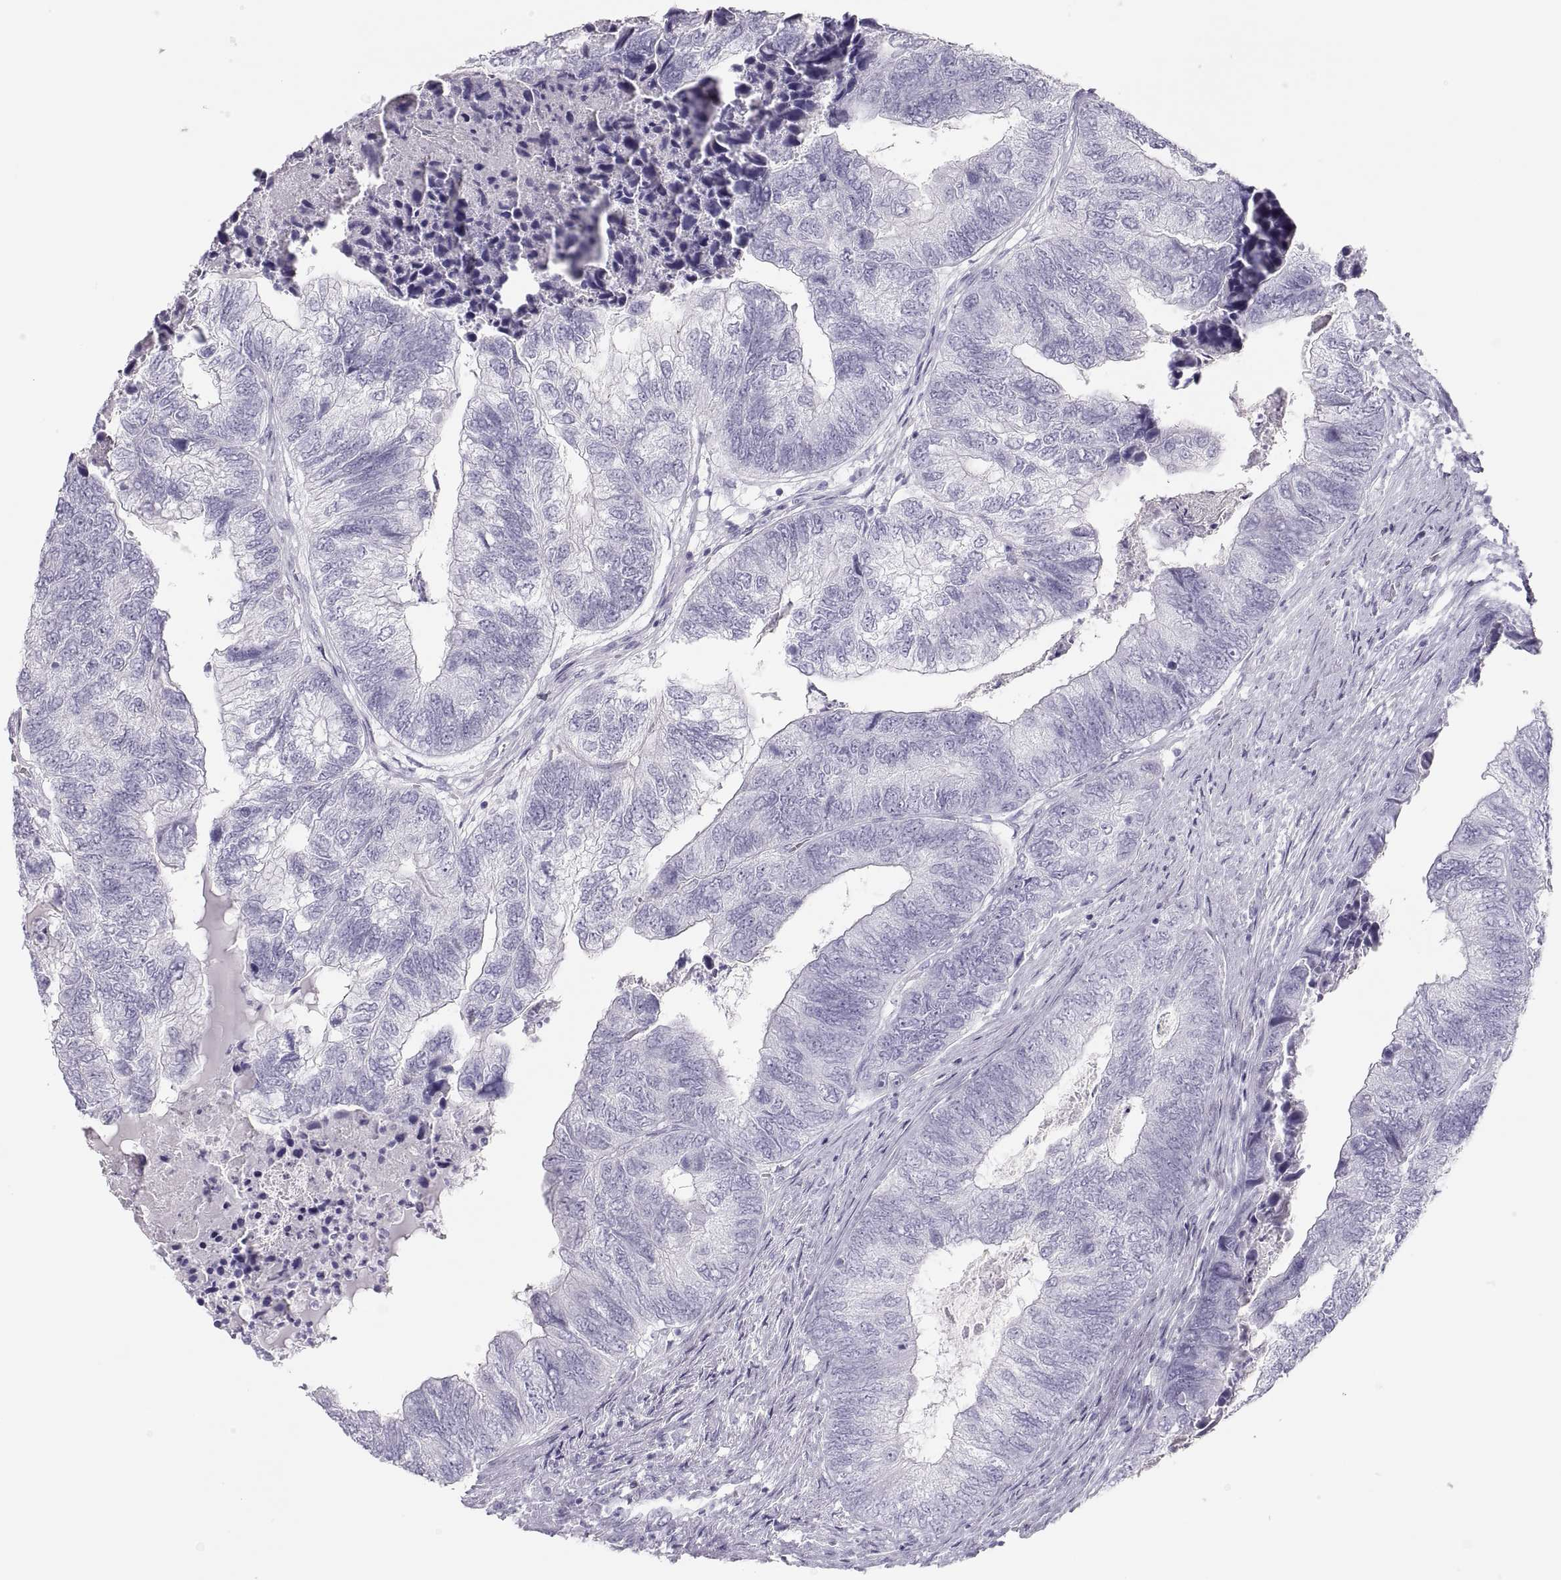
{"staining": {"intensity": "negative", "quantity": "none", "location": "none"}, "tissue": "colorectal cancer", "cell_type": "Tumor cells", "image_type": "cancer", "snomed": [{"axis": "morphology", "description": "Adenocarcinoma, NOS"}, {"axis": "topography", "description": "Colon"}], "caption": "Immunohistochemistry (IHC) photomicrograph of colorectal cancer (adenocarcinoma) stained for a protein (brown), which displays no staining in tumor cells.", "gene": "SEMG1", "patient": {"sex": "female", "age": 67}}